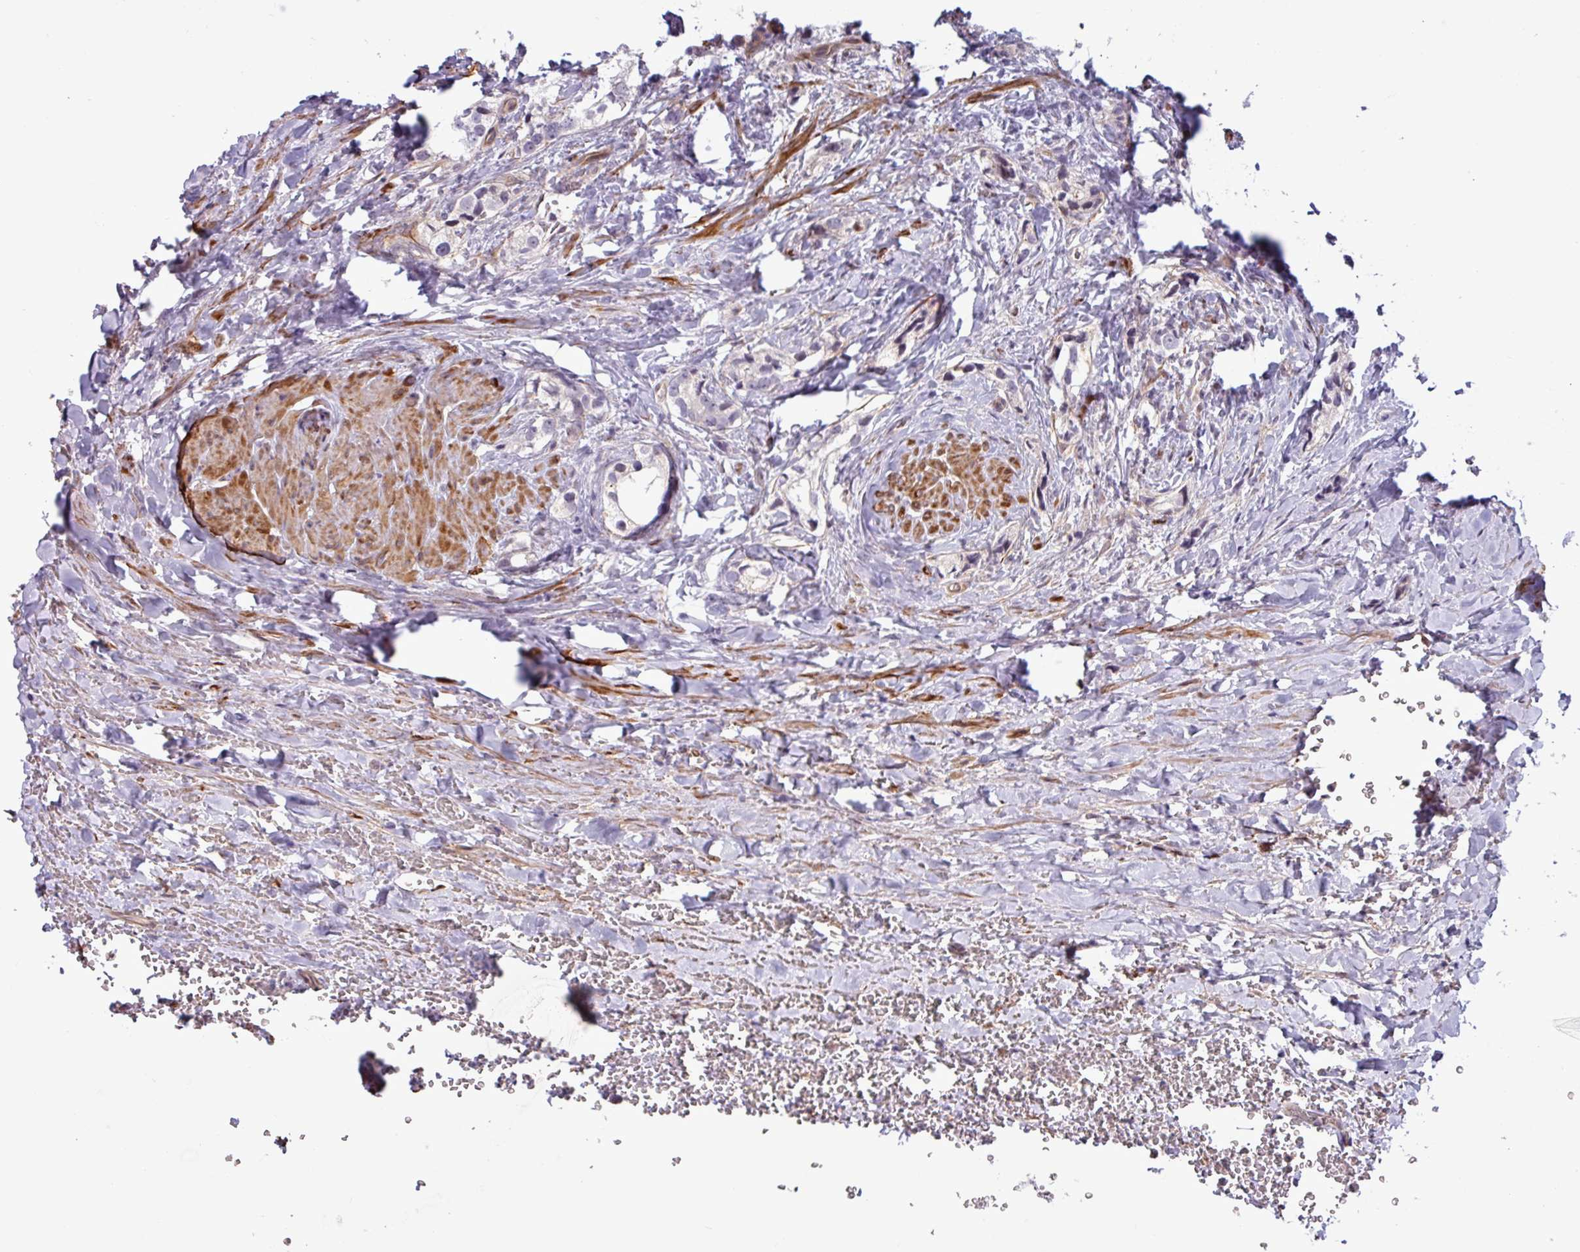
{"staining": {"intensity": "negative", "quantity": "none", "location": "none"}, "tissue": "prostate cancer", "cell_type": "Tumor cells", "image_type": "cancer", "snomed": [{"axis": "morphology", "description": "Adenocarcinoma, High grade"}, {"axis": "topography", "description": "Prostate"}], "caption": "High power microscopy photomicrograph of an immunohistochemistry (IHC) image of prostate cancer (high-grade adenocarcinoma), revealing no significant positivity in tumor cells.", "gene": "PCED1A", "patient": {"sex": "male", "age": 66}}